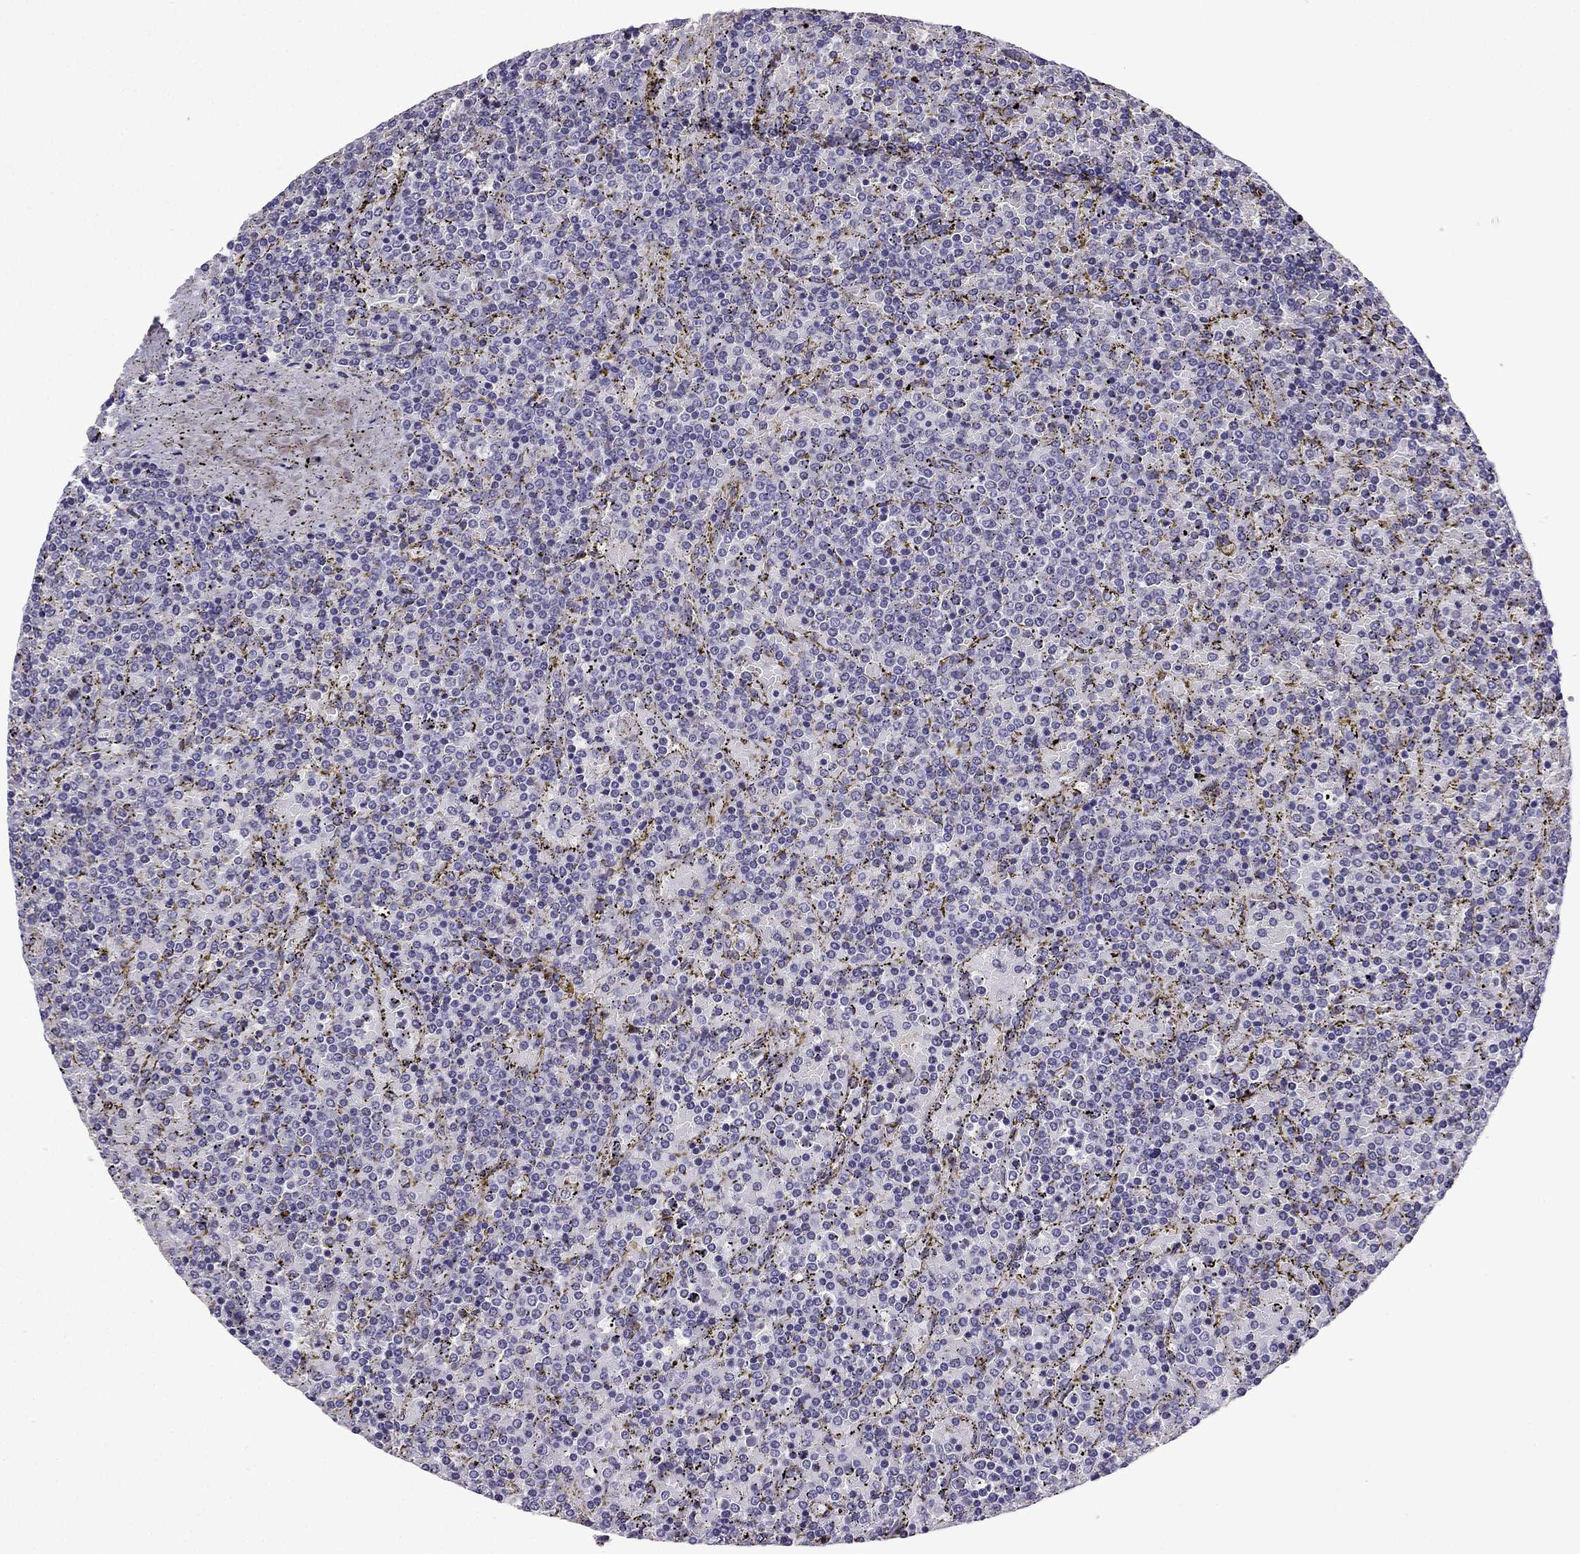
{"staining": {"intensity": "negative", "quantity": "none", "location": "none"}, "tissue": "lymphoma", "cell_type": "Tumor cells", "image_type": "cancer", "snomed": [{"axis": "morphology", "description": "Malignant lymphoma, non-Hodgkin's type, Low grade"}, {"axis": "topography", "description": "Spleen"}], "caption": "This is a image of immunohistochemistry (IHC) staining of lymphoma, which shows no positivity in tumor cells.", "gene": "TTN", "patient": {"sex": "female", "age": 77}}